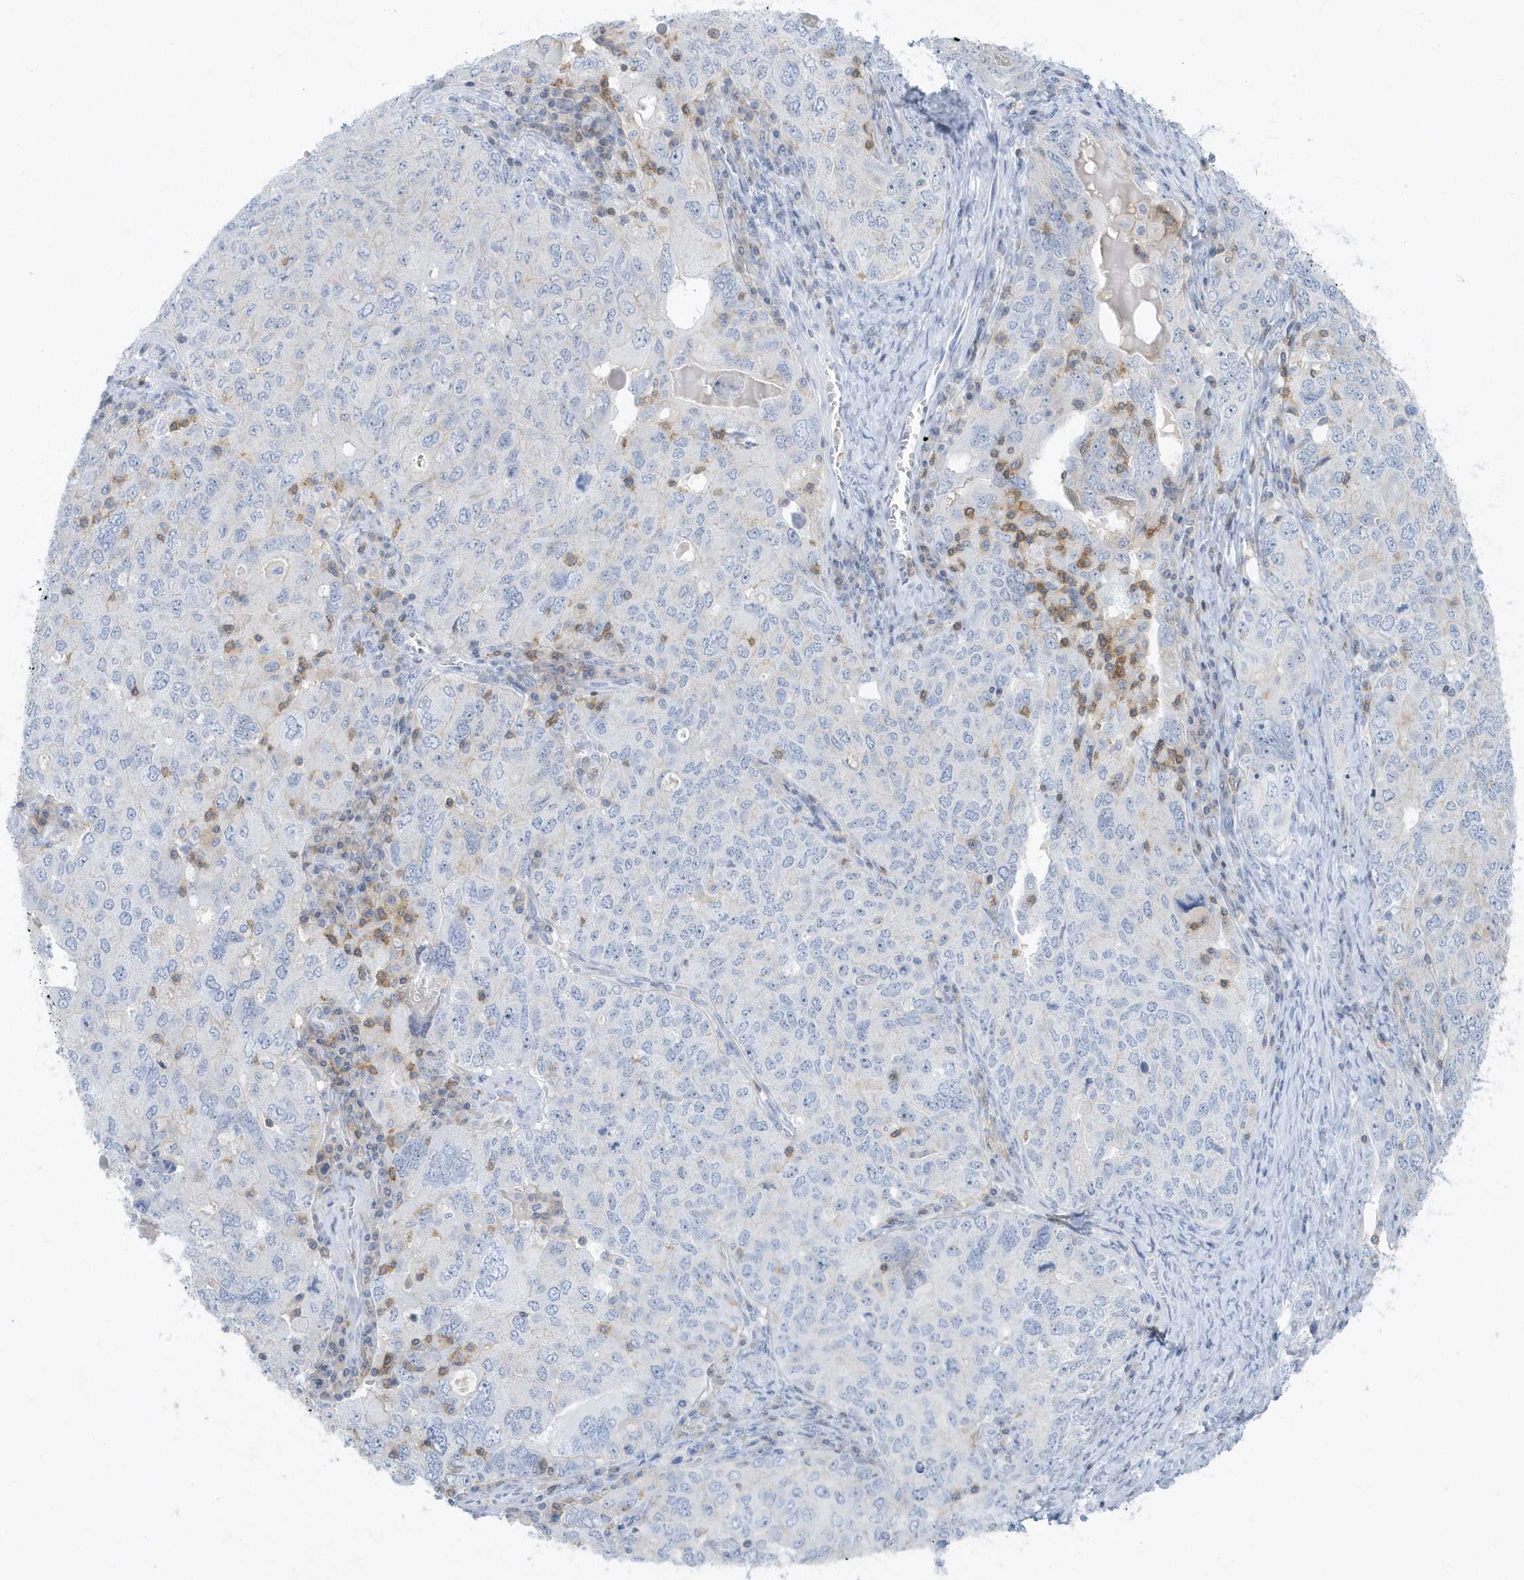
{"staining": {"intensity": "negative", "quantity": "none", "location": "none"}, "tissue": "ovarian cancer", "cell_type": "Tumor cells", "image_type": "cancer", "snomed": [{"axis": "morphology", "description": "Carcinoma, endometroid"}, {"axis": "topography", "description": "Ovary"}], "caption": "DAB (3,3'-diaminobenzidine) immunohistochemical staining of ovarian endometroid carcinoma exhibits no significant staining in tumor cells.", "gene": "PSD4", "patient": {"sex": "female", "age": 62}}